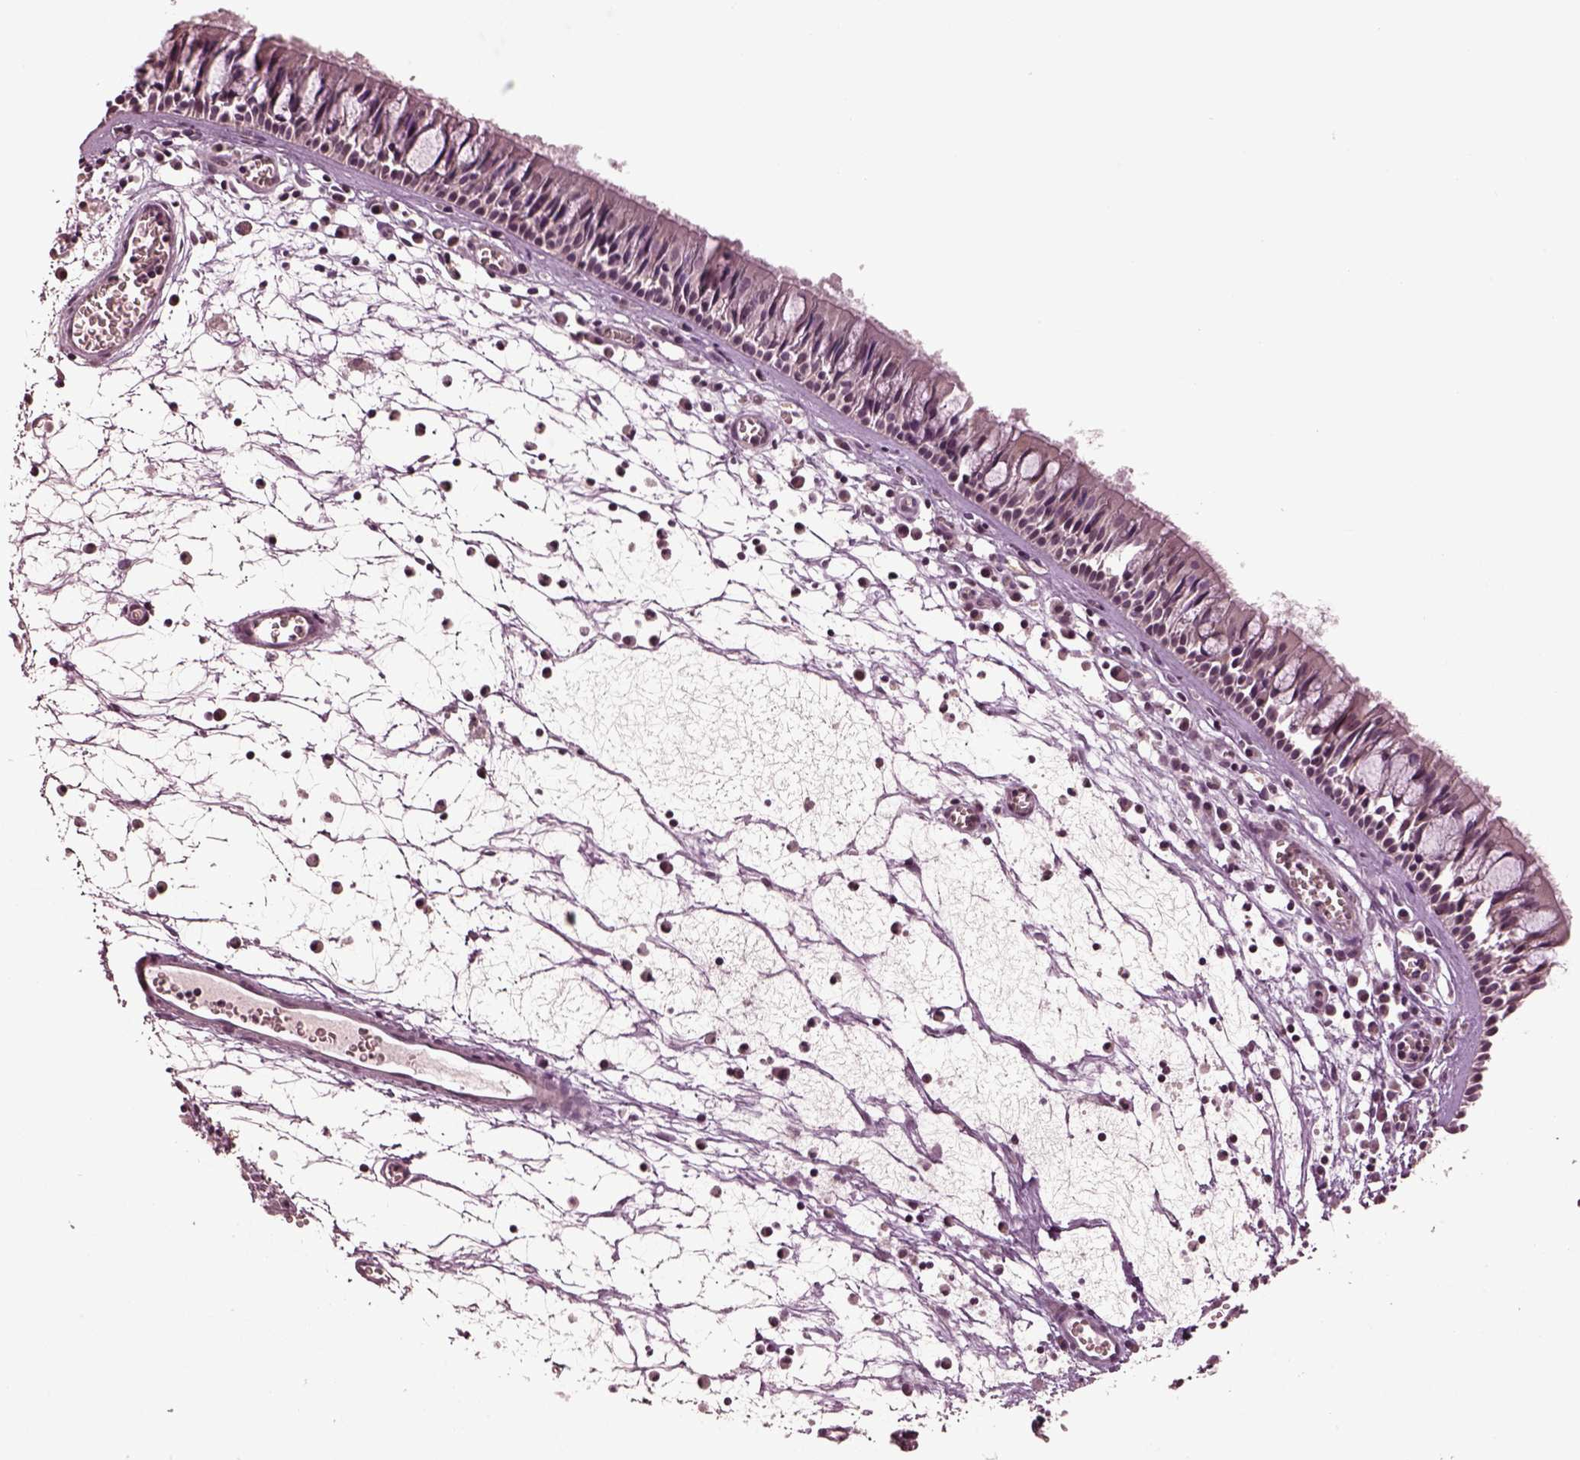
{"staining": {"intensity": "negative", "quantity": "none", "location": "none"}, "tissue": "nasopharynx", "cell_type": "Respiratory epithelial cells", "image_type": "normal", "snomed": [{"axis": "morphology", "description": "Normal tissue, NOS"}, {"axis": "topography", "description": "Nasopharynx"}], "caption": "Human nasopharynx stained for a protein using immunohistochemistry (IHC) displays no staining in respiratory epithelial cells.", "gene": "GRM4", "patient": {"sex": "male", "age": 61}}